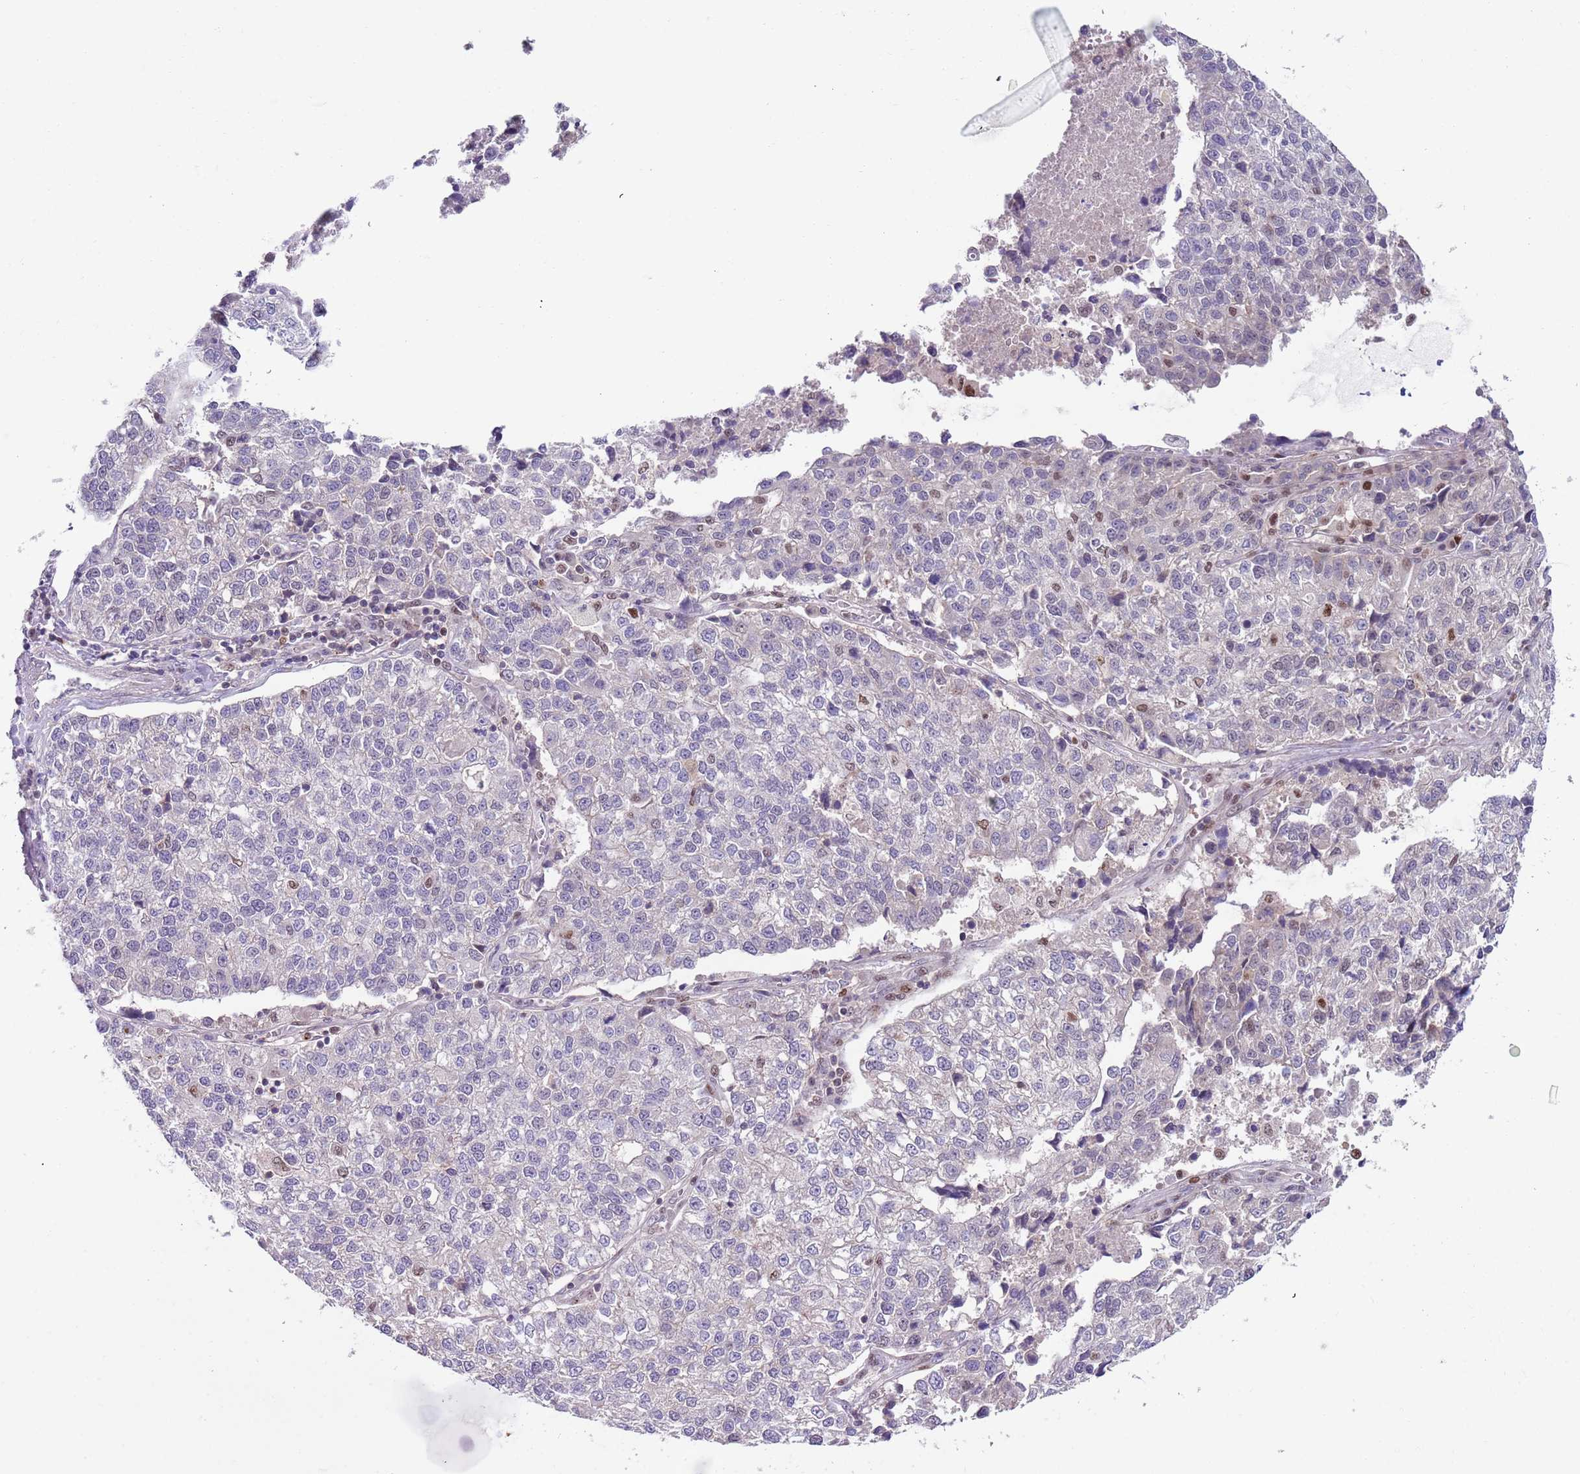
{"staining": {"intensity": "negative", "quantity": "none", "location": "none"}, "tissue": "lung cancer", "cell_type": "Tumor cells", "image_type": "cancer", "snomed": [{"axis": "morphology", "description": "Adenocarcinoma, NOS"}, {"axis": "topography", "description": "Lung"}], "caption": "Photomicrograph shows no significant protein staining in tumor cells of lung cancer.", "gene": "RMND5B", "patient": {"sex": "male", "age": 49}}